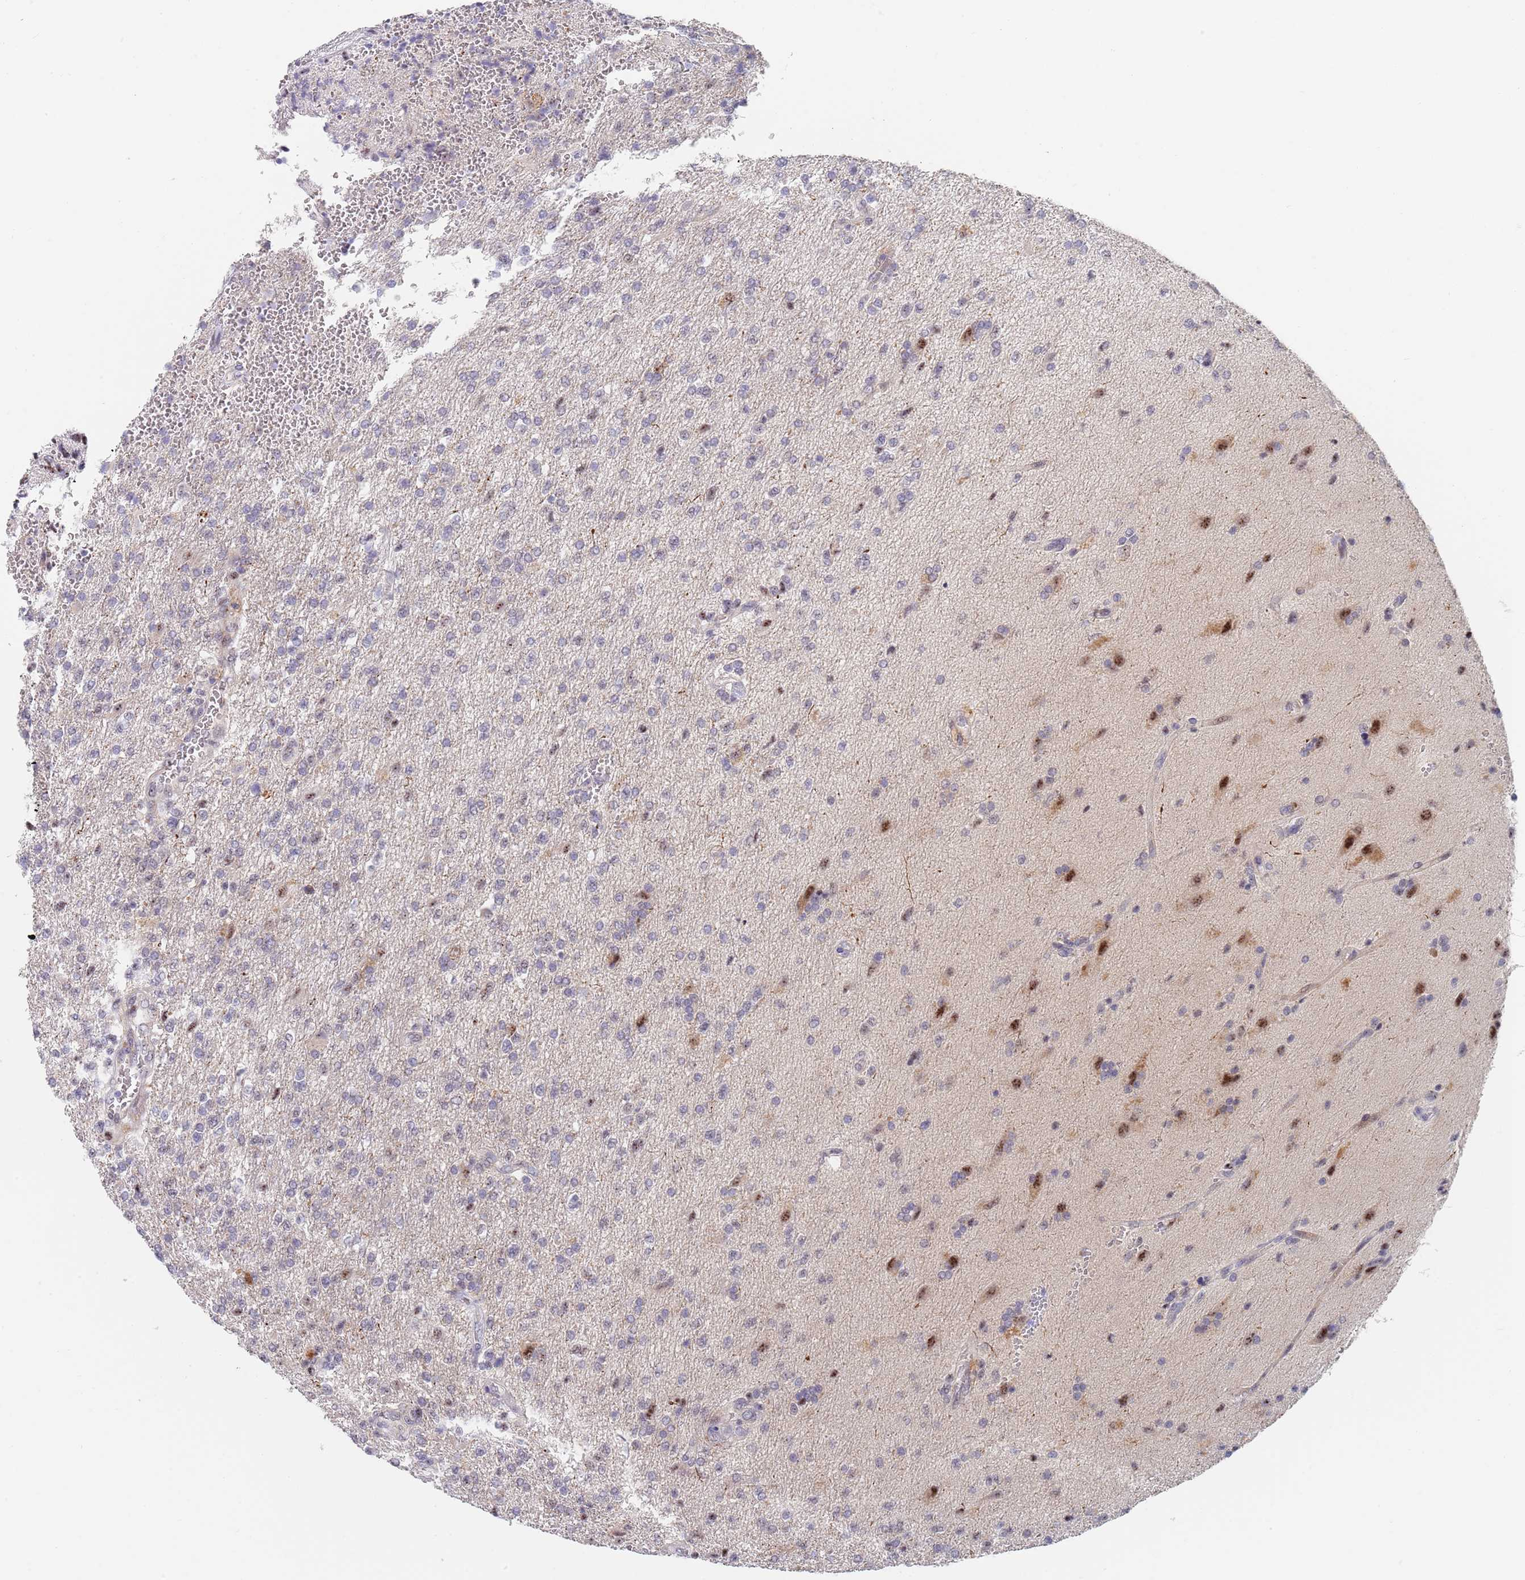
{"staining": {"intensity": "negative", "quantity": "none", "location": "none"}, "tissue": "glioma", "cell_type": "Tumor cells", "image_type": "cancer", "snomed": [{"axis": "morphology", "description": "Glioma, malignant, High grade"}, {"axis": "topography", "description": "Brain"}], "caption": "IHC histopathology image of neoplastic tissue: human malignant high-grade glioma stained with DAB displays no significant protein expression in tumor cells. Brightfield microscopy of immunohistochemistry (IHC) stained with DAB (3,3'-diaminobenzidine) (brown) and hematoxylin (blue), captured at high magnification.", "gene": "PLCL2", "patient": {"sex": "male", "age": 56}}